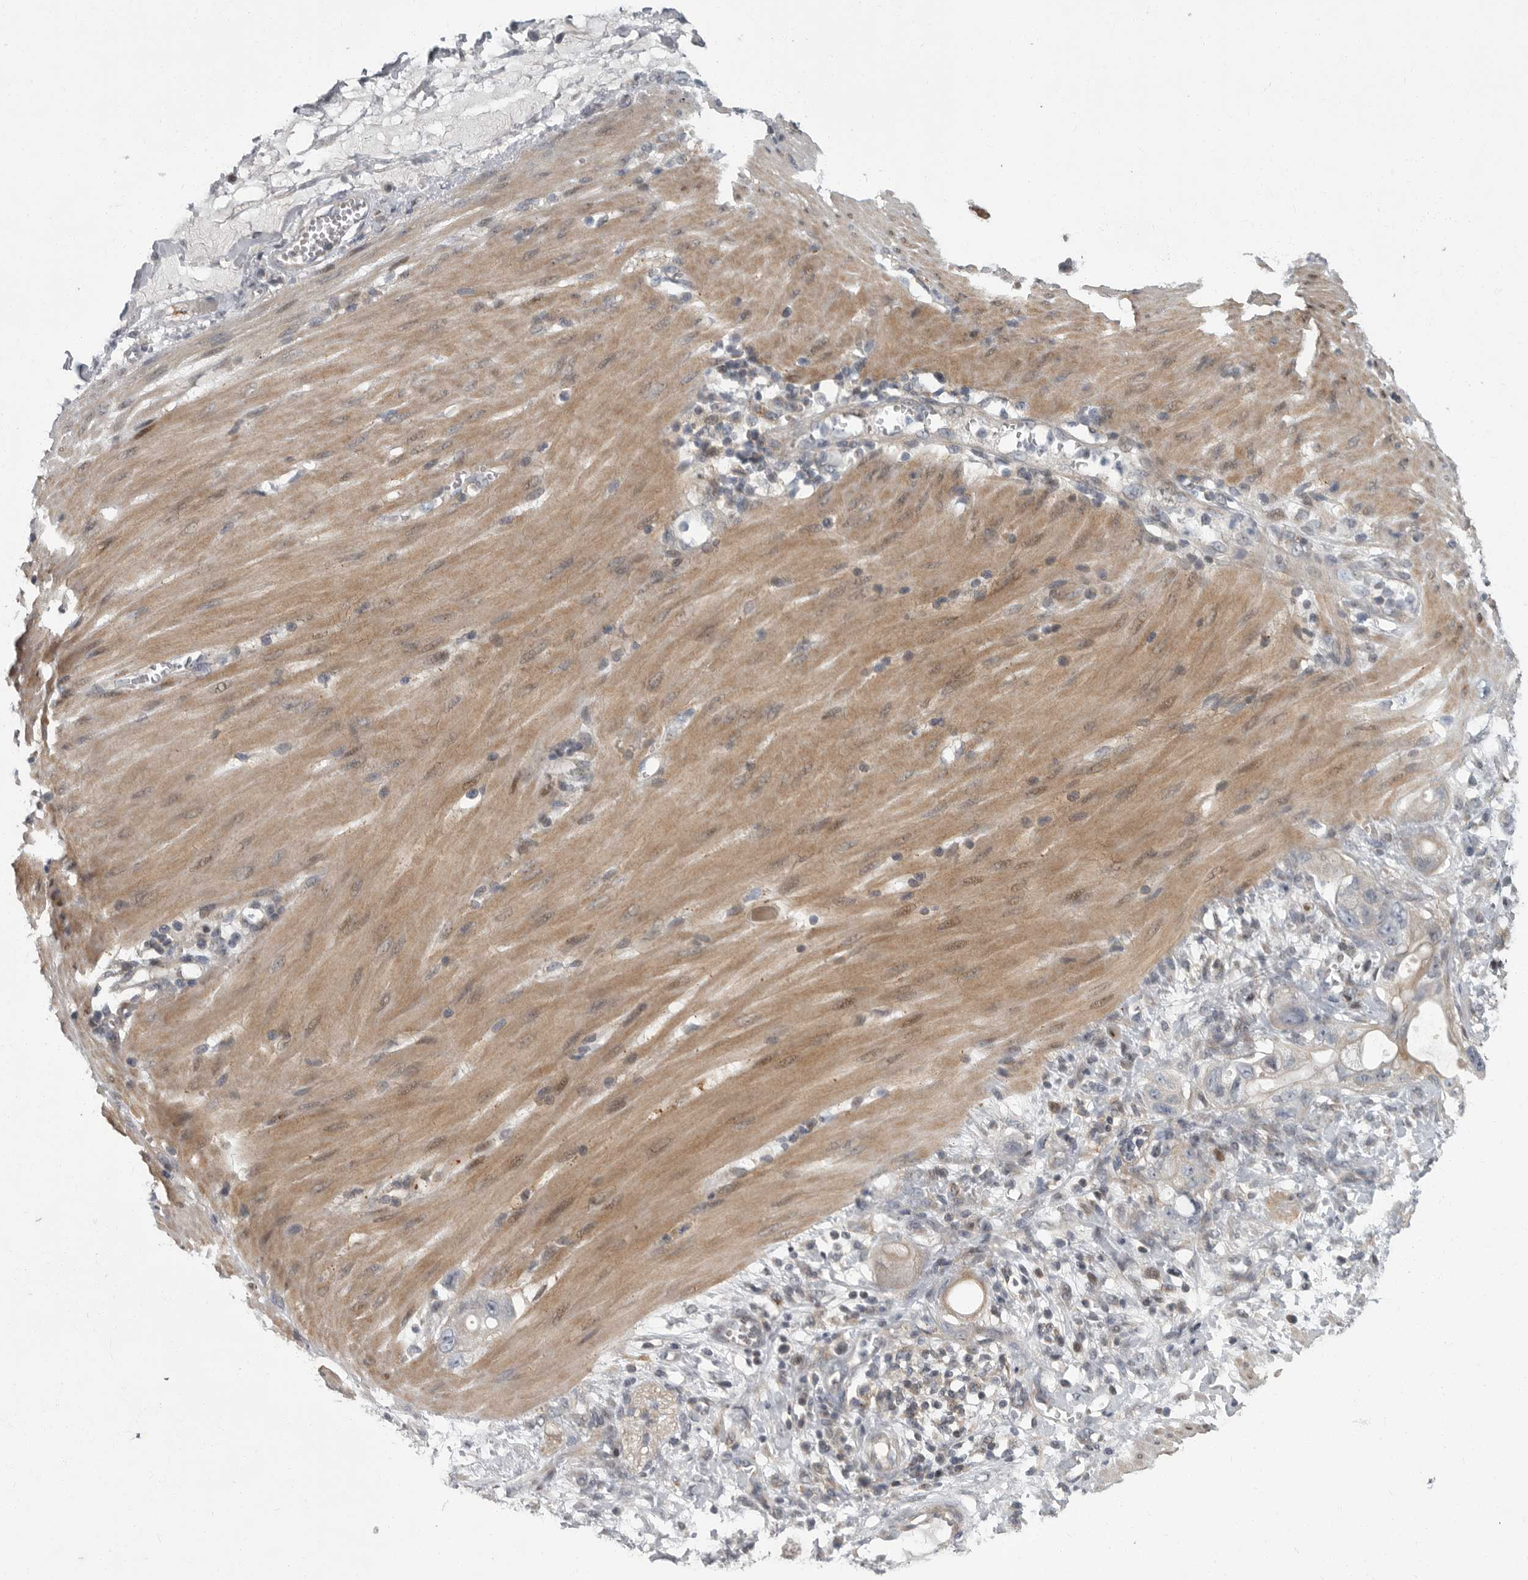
{"staining": {"intensity": "negative", "quantity": "none", "location": "none"}, "tissue": "stomach cancer", "cell_type": "Tumor cells", "image_type": "cancer", "snomed": [{"axis": "morphology", "description": "Adenocarcinoma, NOS"}, {"axis": "topography", "description": "Stomach"}, {"axis": "topography", "description": "Stomach, lower"}], "caption": "Human stomach cancer stained for a protein using IHC displays no expression in tumor cells.", "gene": "PDE7A", "patient": {"sex": "female", "age": 48}}